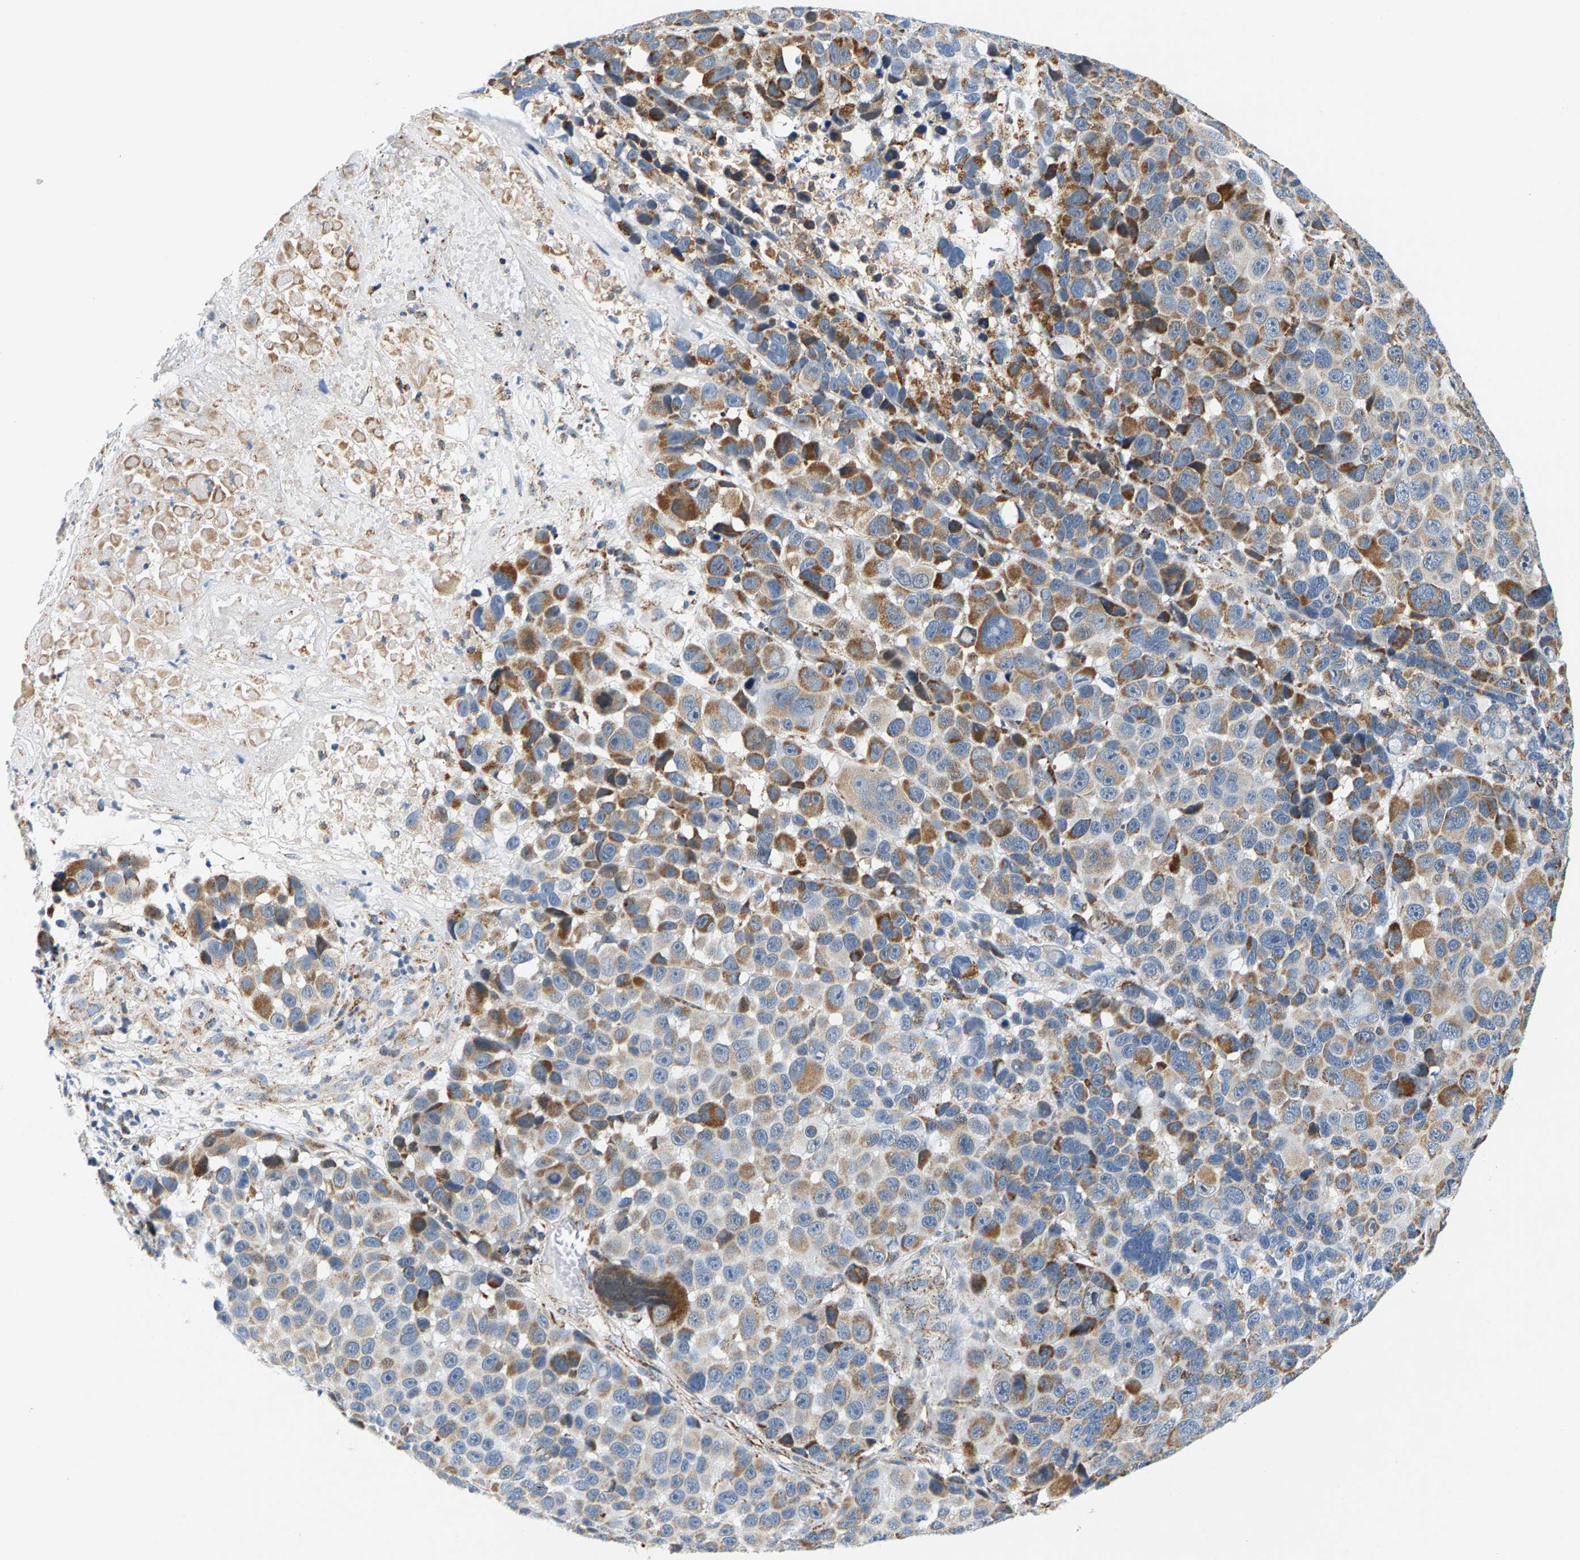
{"staining": {"intensity": "moderate", "quantity": ">75%", "location": "cytoplasmic/membranous"}, "tissue": "melanoma", "cell_type": "Tumor cells", "image_type": "cancer", "snomed": [{"axis": "morphology", "description": "Malignant melanoma, NOS"}, {"axis": "topography", "description": "Skin"}], "caption": "Immunohistochemistry (IHC) staining of melanoma, which exhibits medium levels of moderate cytoplasmic/membranous positivity in about >75% of tumor cells indicating moderate cytoplasmic/membranous protein staining. The staining was performed using DAB (brown) for protein detection and nuclei were counterstained in hematoxylin (blue).", "gene": "PDE1A", "patient": {"sex": "male", "age": 53}}